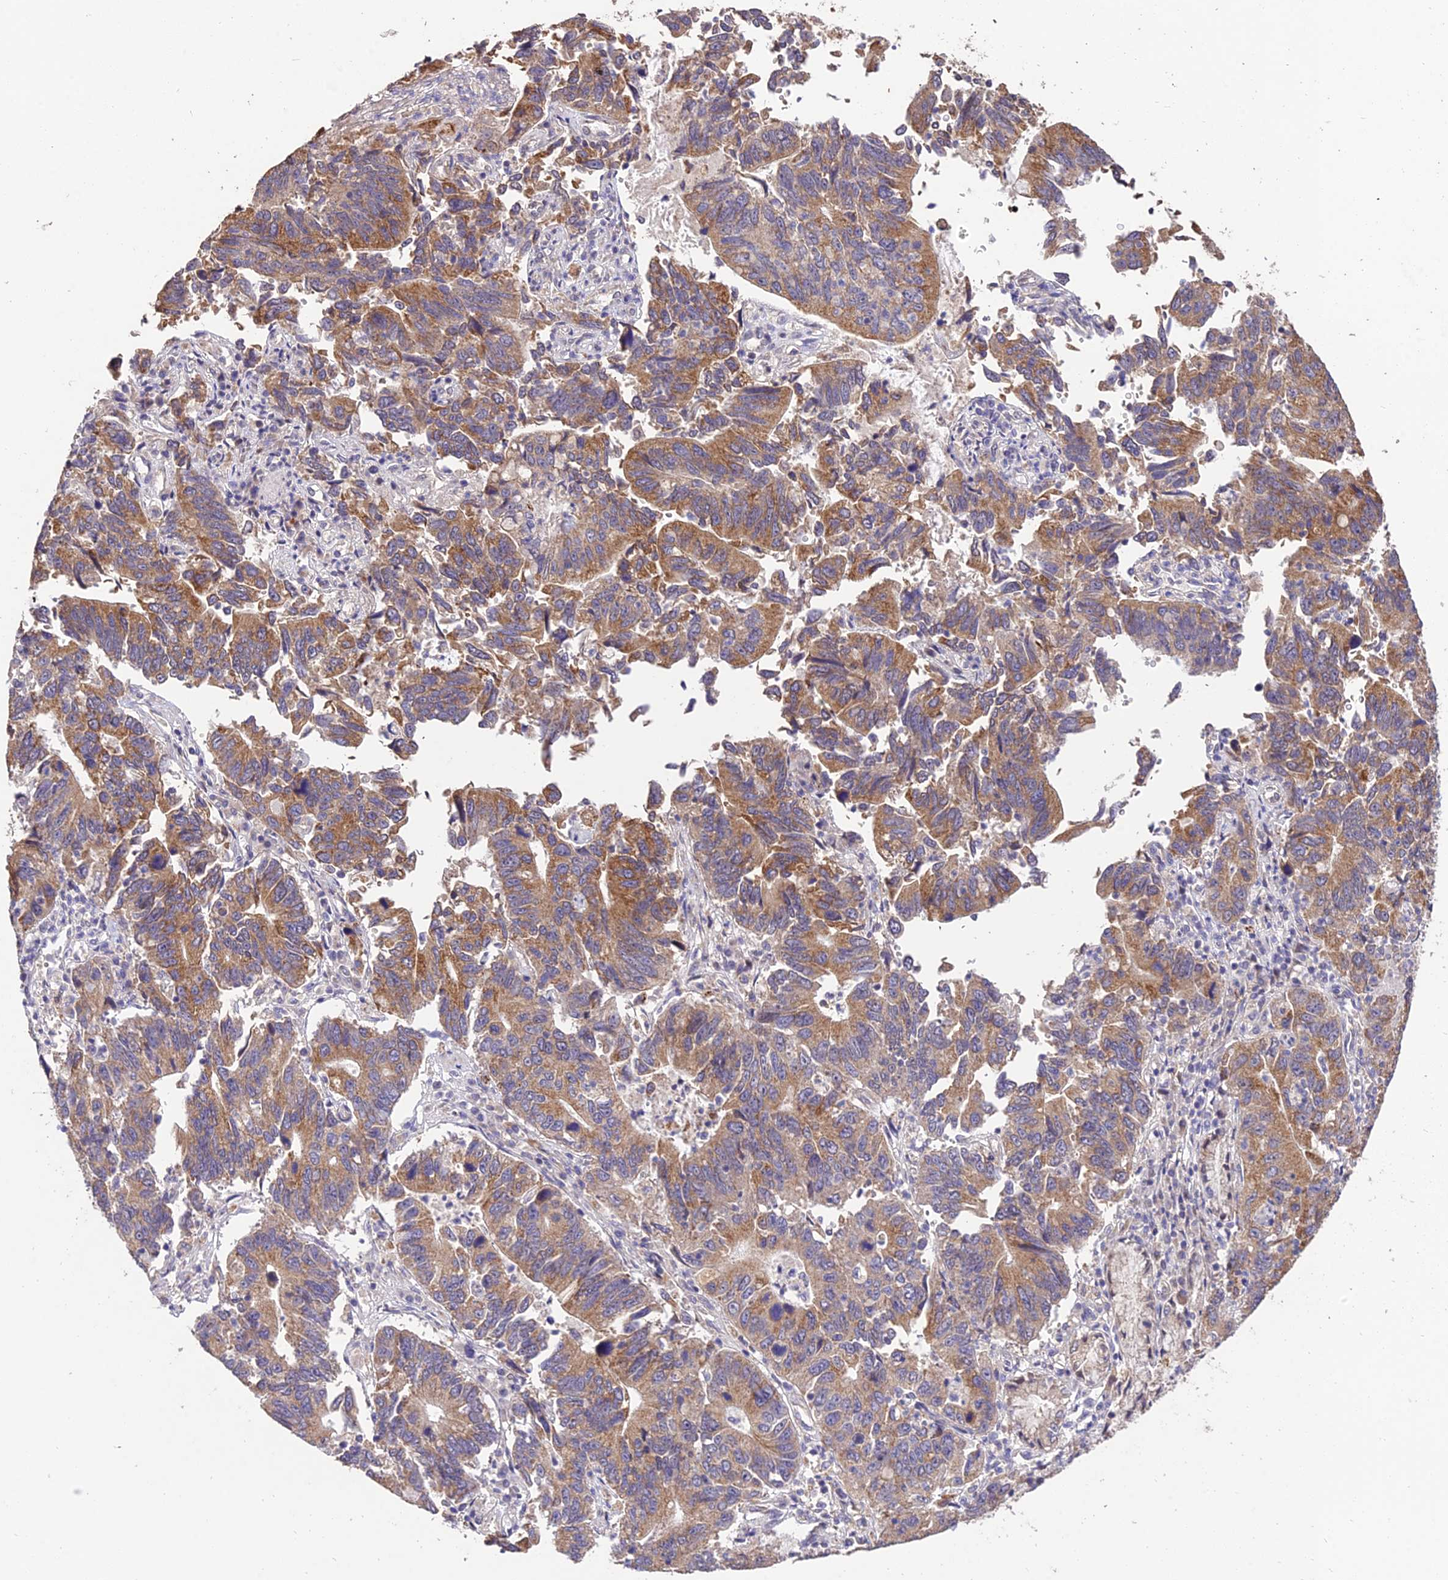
{"staining": {"intensity": "moderate", "quantity": ">75%", "location": "cytoplasmic/membranous"}, "tissue": "stomach cancer", "cell_type": "Tumor cells", "image_type": "cancer", "snomed": [{"axis": "morphology", "description": "Adenocarcinoma, NOS"}, {"axis": "topography", "description": "Stomach"}], "caption": "Protein analysis of stomach cancer tissue shows moderate cytoplasmic/membranous expression in approximately >75% of tumor cells.", "gene": "SDHD", "patient": {"sex": "male", "age": 59}}